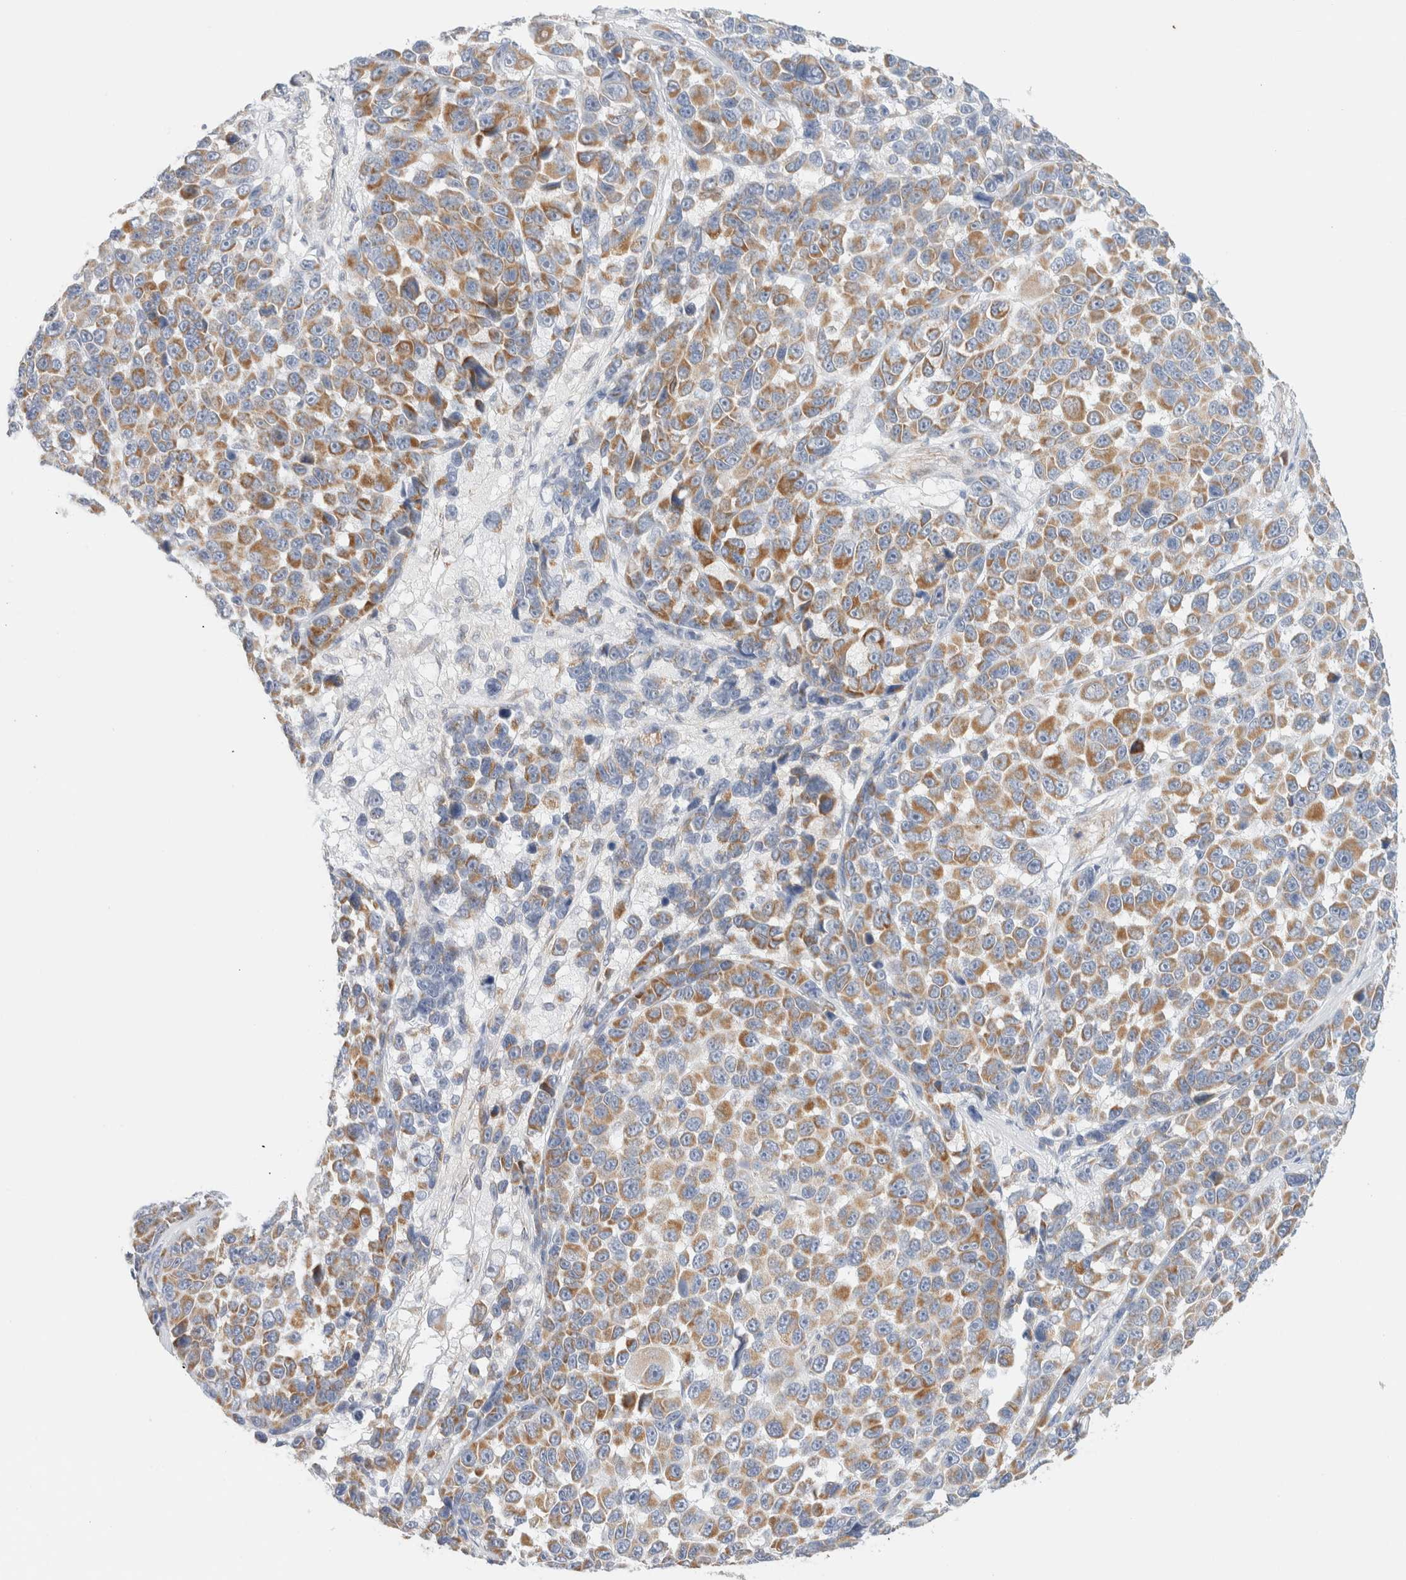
{"staining": {"intensity": "moderate", "quantity": ">75%", "location": "cytoplasmic/membranous"}, "tissue": "melanoma", "cell_type": "Tumor cells", "image_type": "cancer", "snomed": [{"axis": "morphology", "description": "Malignant melanoma, NOS"}, {"axis": "topography", "description": "Skin"}], "caption": "There is medium levels of moderate cytoplasmic/membranous staining in tumor cells of melanoma, as demonstrated by immunohistochemical staining (brown color).", "gene": "MRM3", "patient": {"sex": "male", "age": 53}}